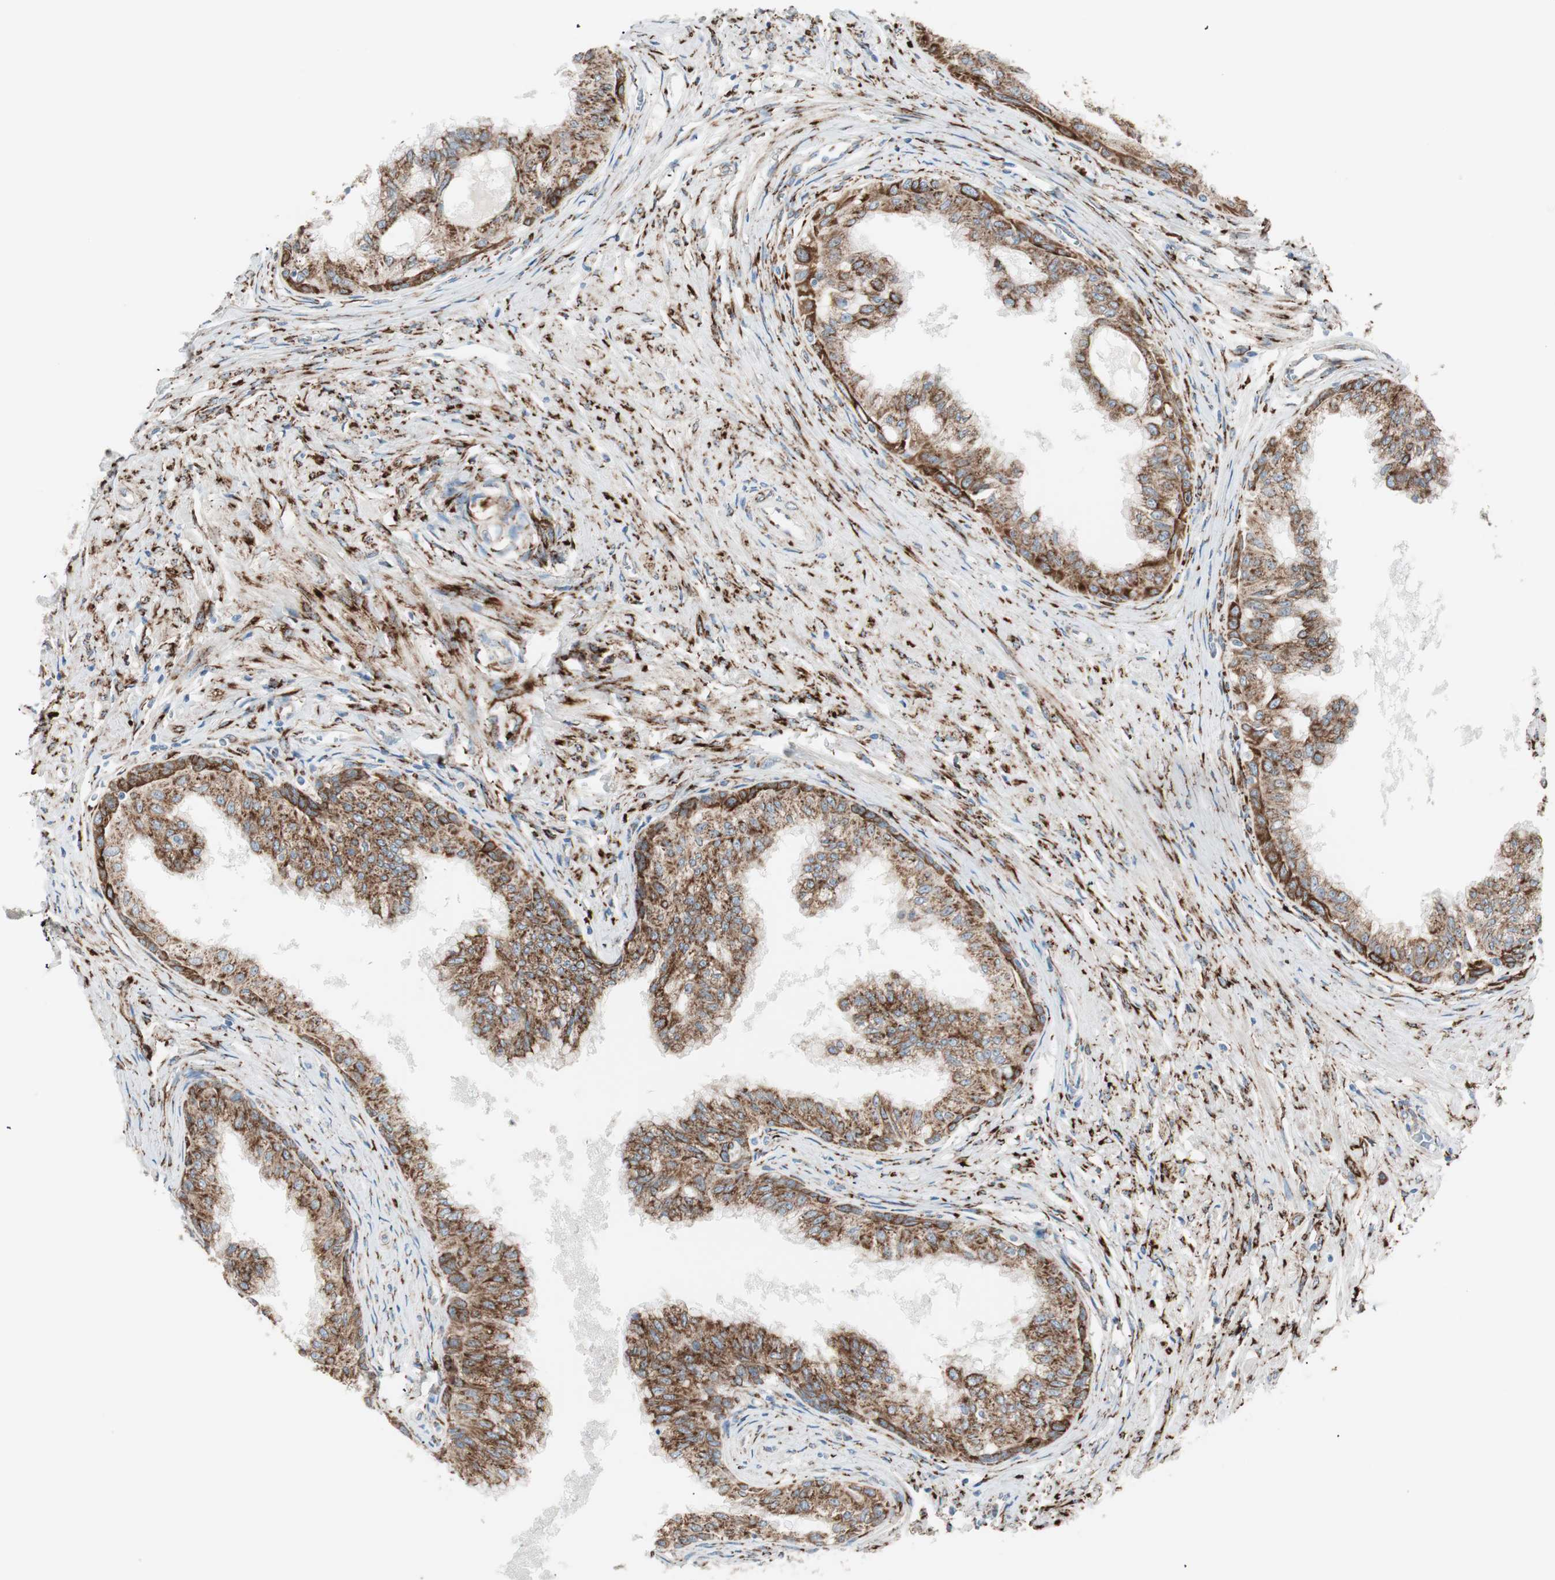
{"staining": {"intensity": "strong", "quantity": ">75%", "location": "cytoplasmic/membranous"}, "tissue": "prostate", "cell_type": "Glandular cells", "image_type": "normal", "snomed": [{"axis": "morphology", "description": "Normal tissue, NOS"}, {"axis": "topography", "description": "Prostate"}, {"axis": "topography", "description": "Seminal veicle"}], "caption": "Approximately >75% of glandular cells in normal prostate demonstrate strong cytoplasmic/membranous protein expression as visualized by brown immunohistochemical staining.", "gene": "P4HTM", "patient": {"sex": "male", "age": 60}}